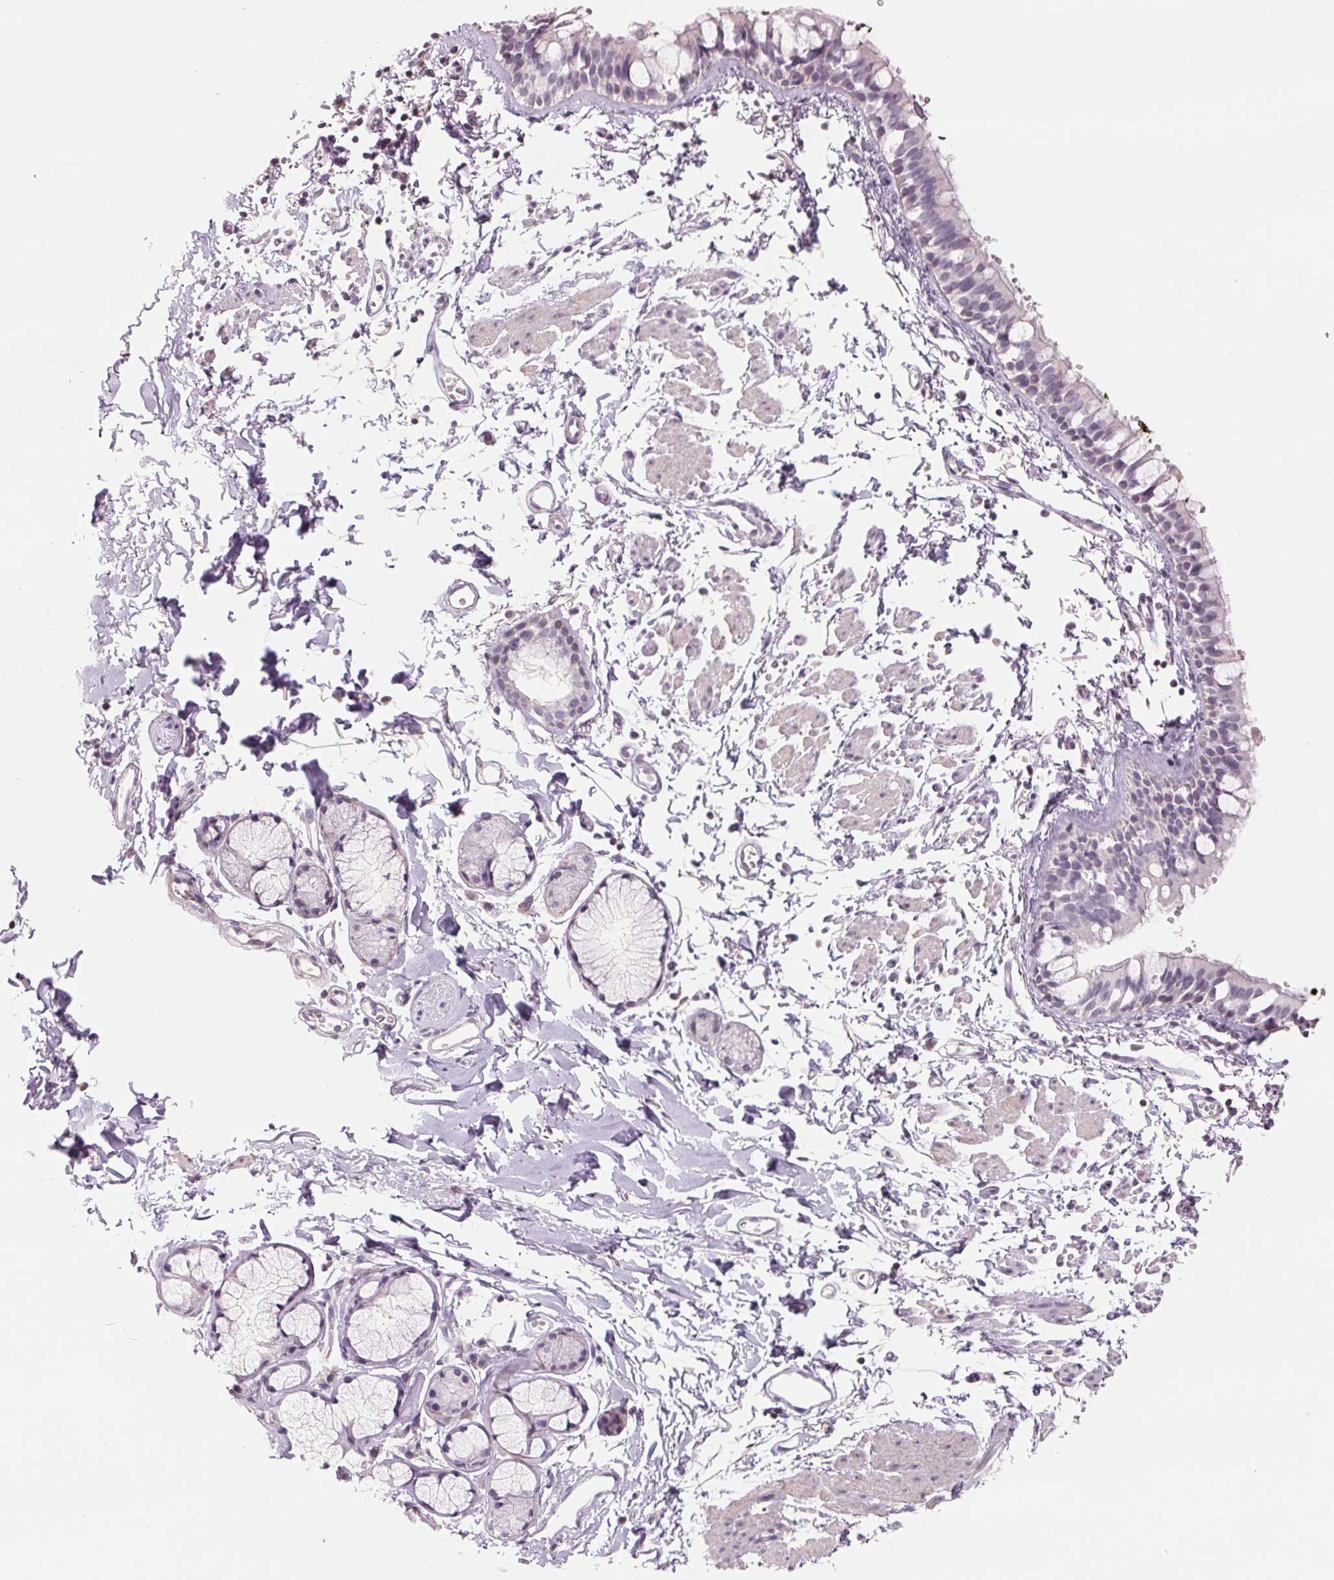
{"staining": {"intensity": "negative", "quantity": "none", "location": "none"}, "tissue": "bronchus", "cell_type": "Respiratory epithelial cells", "image_type": "normal", "snomed": [{"axis": "morphology", "description": "Normal tissue, NOS"}, {"axis": "topography", "description": "Cartilage tissue"}, {"axis": "topography", "description": "Bronchus"}], "caption": "IHC of benign human bronchus reveals no staining in respiratory epithelial cells.", "gene": "FTCD", "patient": {"sex": "female", "age": 59}}